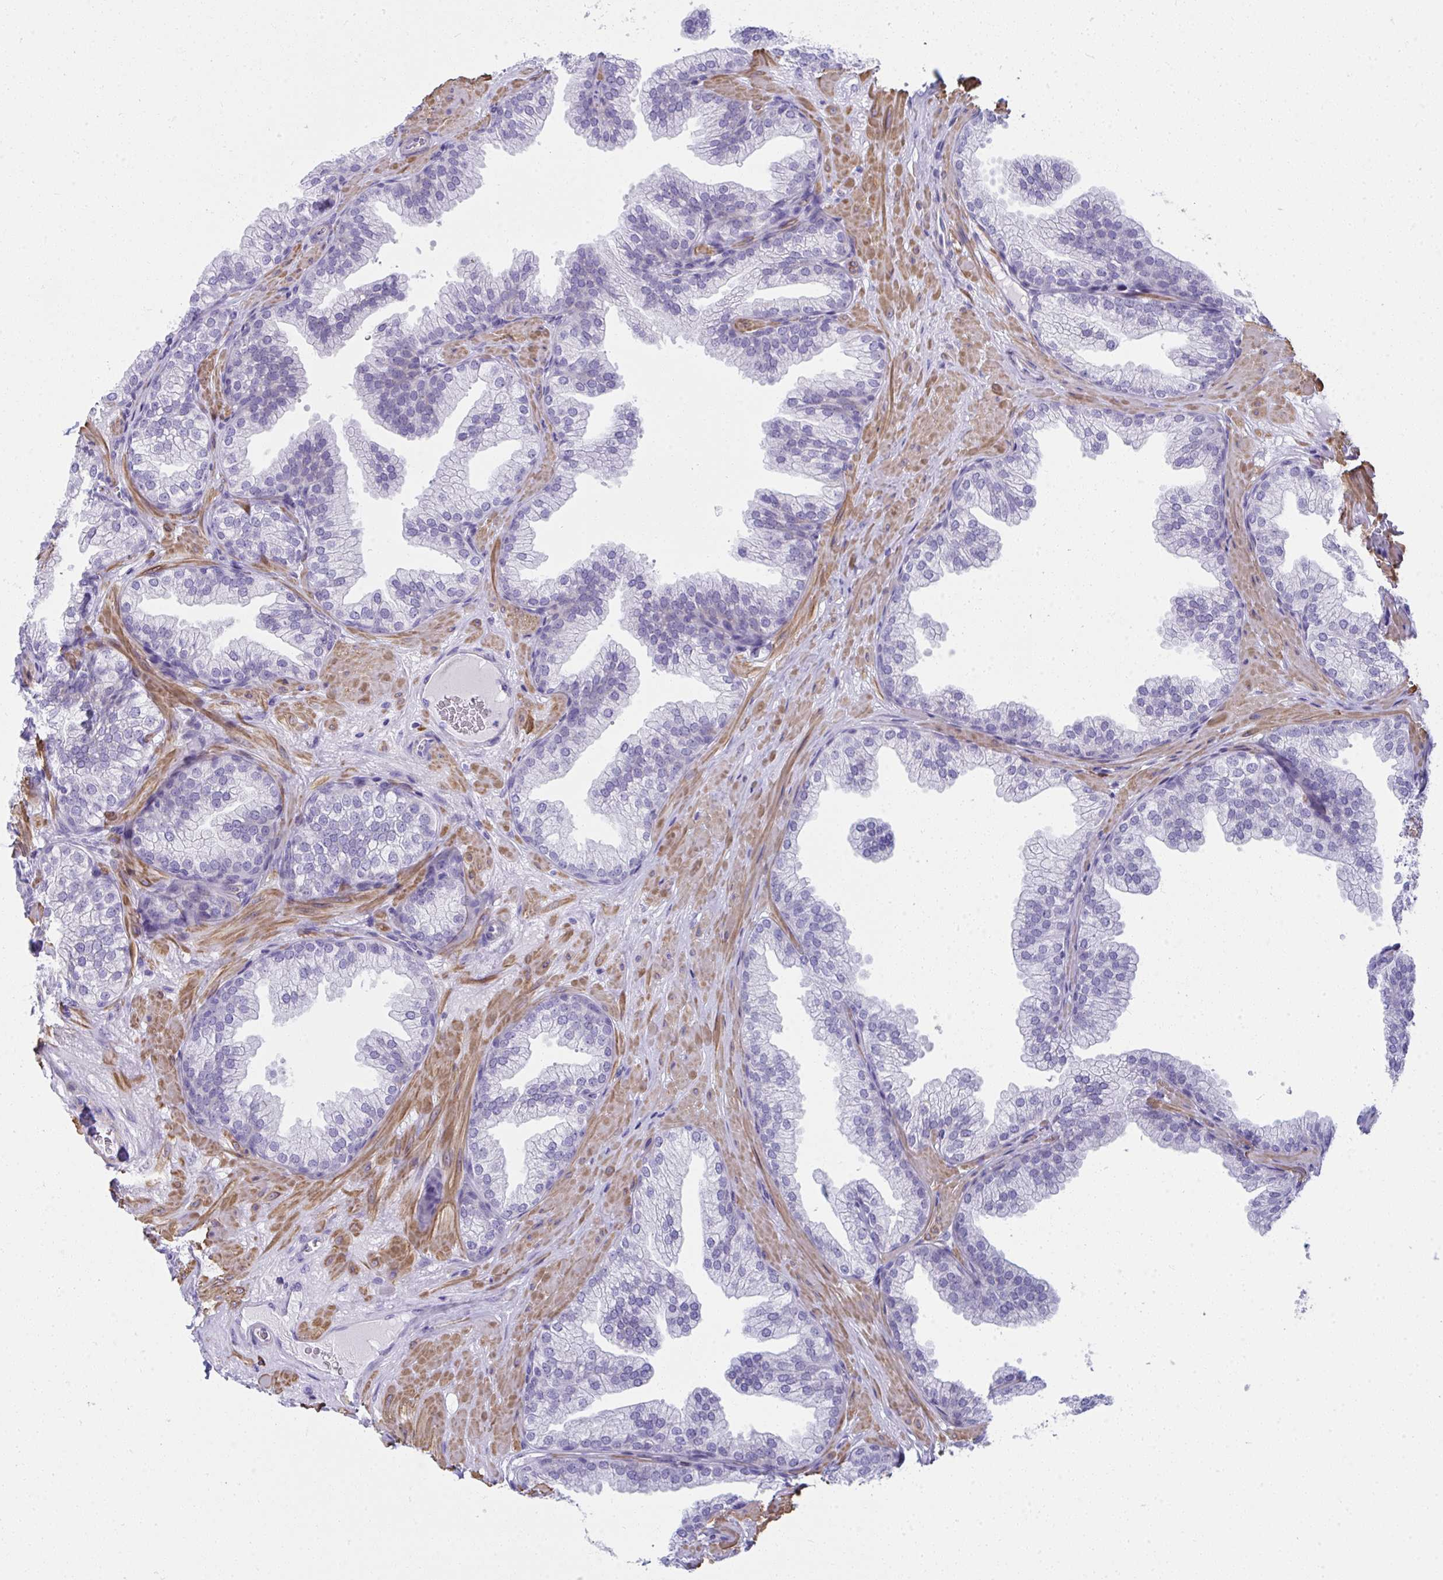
{"staining": {"intensity": "negative", "quantity": "none", "location": "none"}, "tissue": "prostate", "cell_type": "Glandular cells", "image_type": "normal", "snomed": [{"axis": "morphology", "description": "Normal tissue, NOS"}, {"axis": "topography", "description": "Prostate"}], "caption": "DAB (3,3'-diaminobenzidine) immunohistochemical staining of benign prostate exhibits no significant staining in glandular cells. The staining is performed using DAB brown chromogen with nuclei counter-stained in using hematoxylin.", "gene": "PUS7L", "patient": {"sex": "male", "age": 37}}